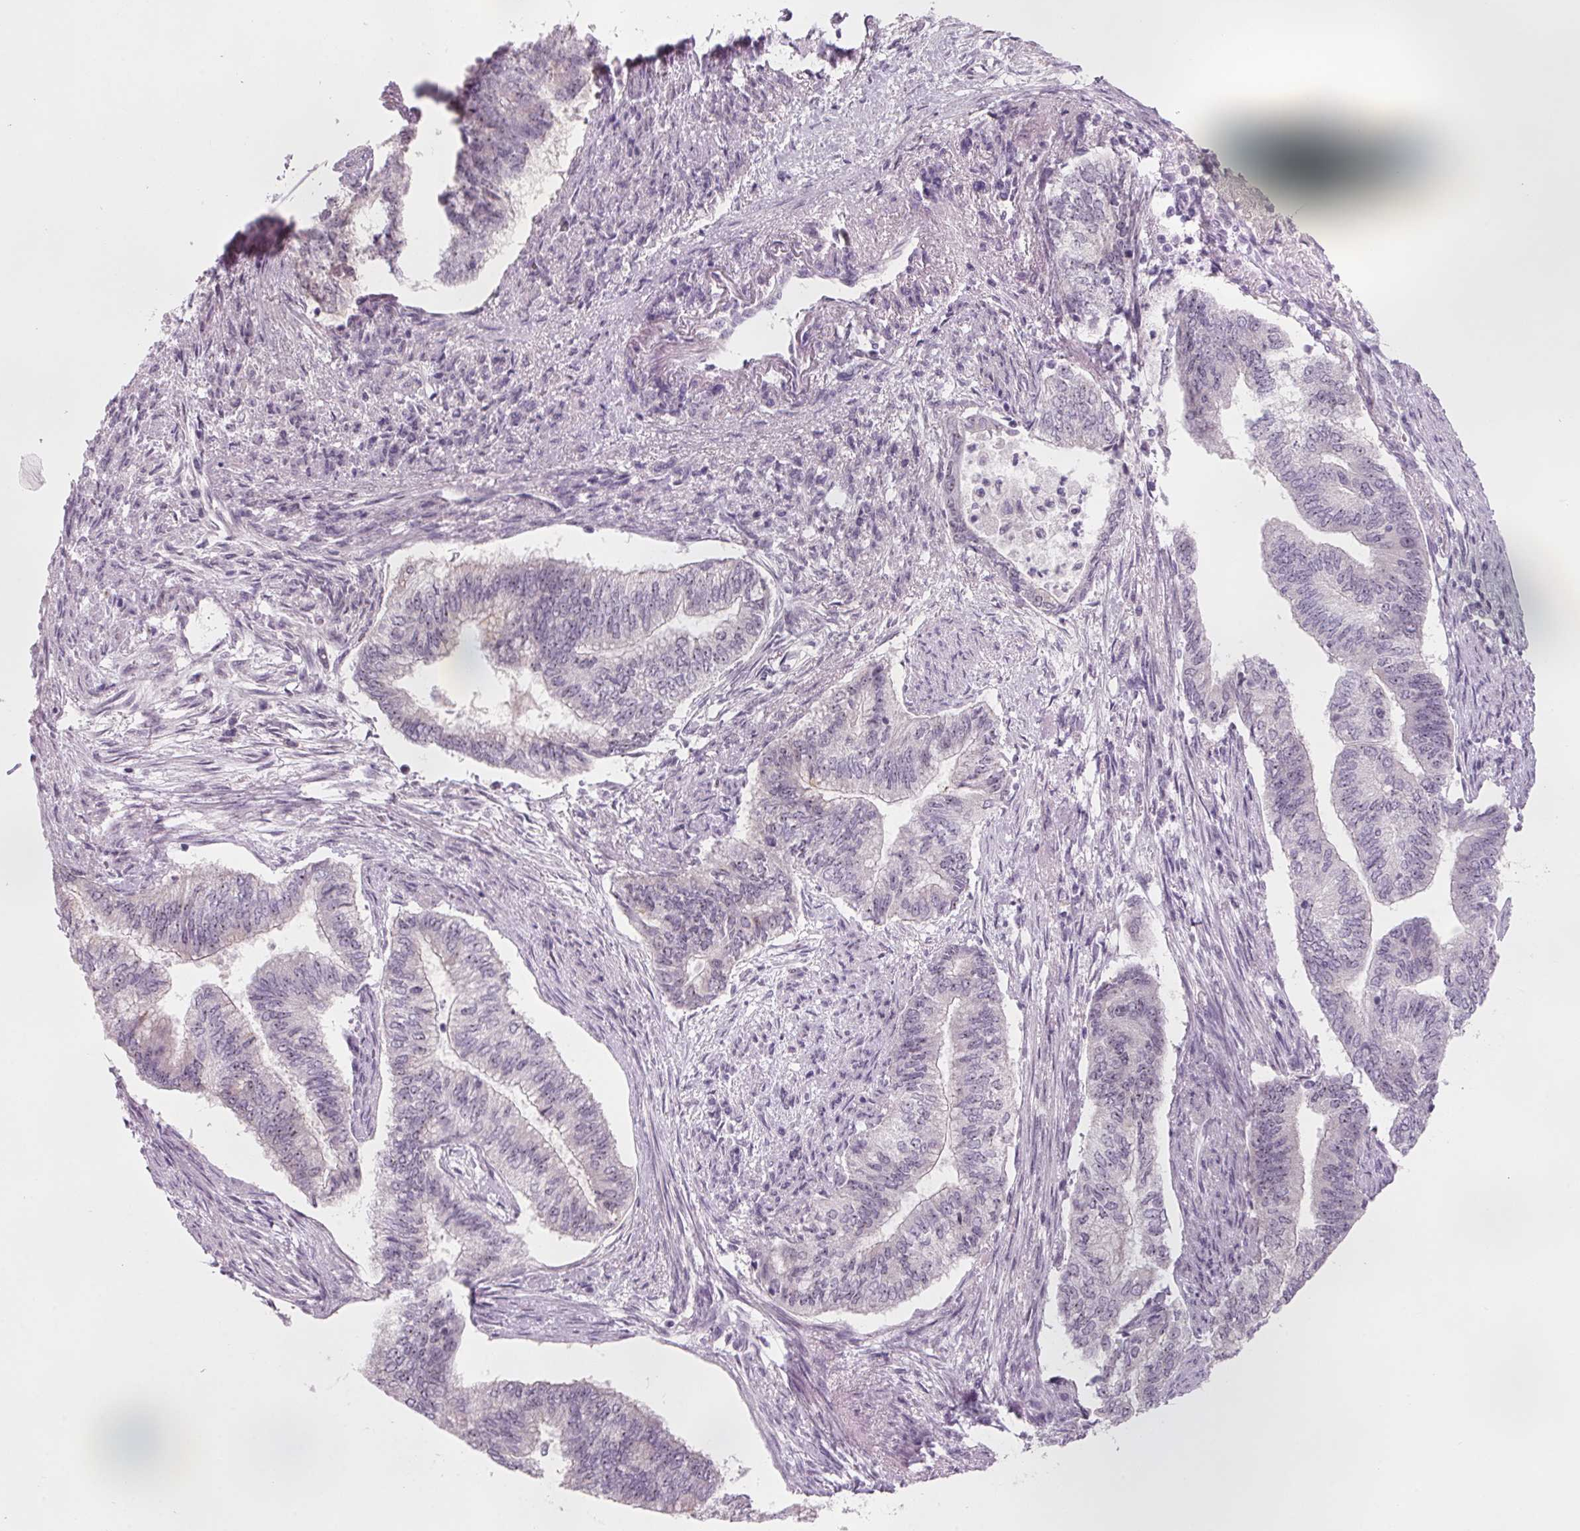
{"staining": {"intensity": "negative", "quantity": "none", "location": "none"}, "tissue": "endometrial cancer", "cell_type": "Tumor cells", "image_type": "cancer", "snomed": [{"axis": "morphology", "description": "Adenocarcinoma, NOS"}, {"axis": "topography", "description": "Endometrium"}], "caption": "A histopathology image of human adenocarcinoma (endometrial) is negative for staining in tumor cells. (Immunohistochemistry (ihc), brightfield microscopy, high magnification).", "gene": "DNTTIP2", "patient": {"sex": "female", "age": 65}}